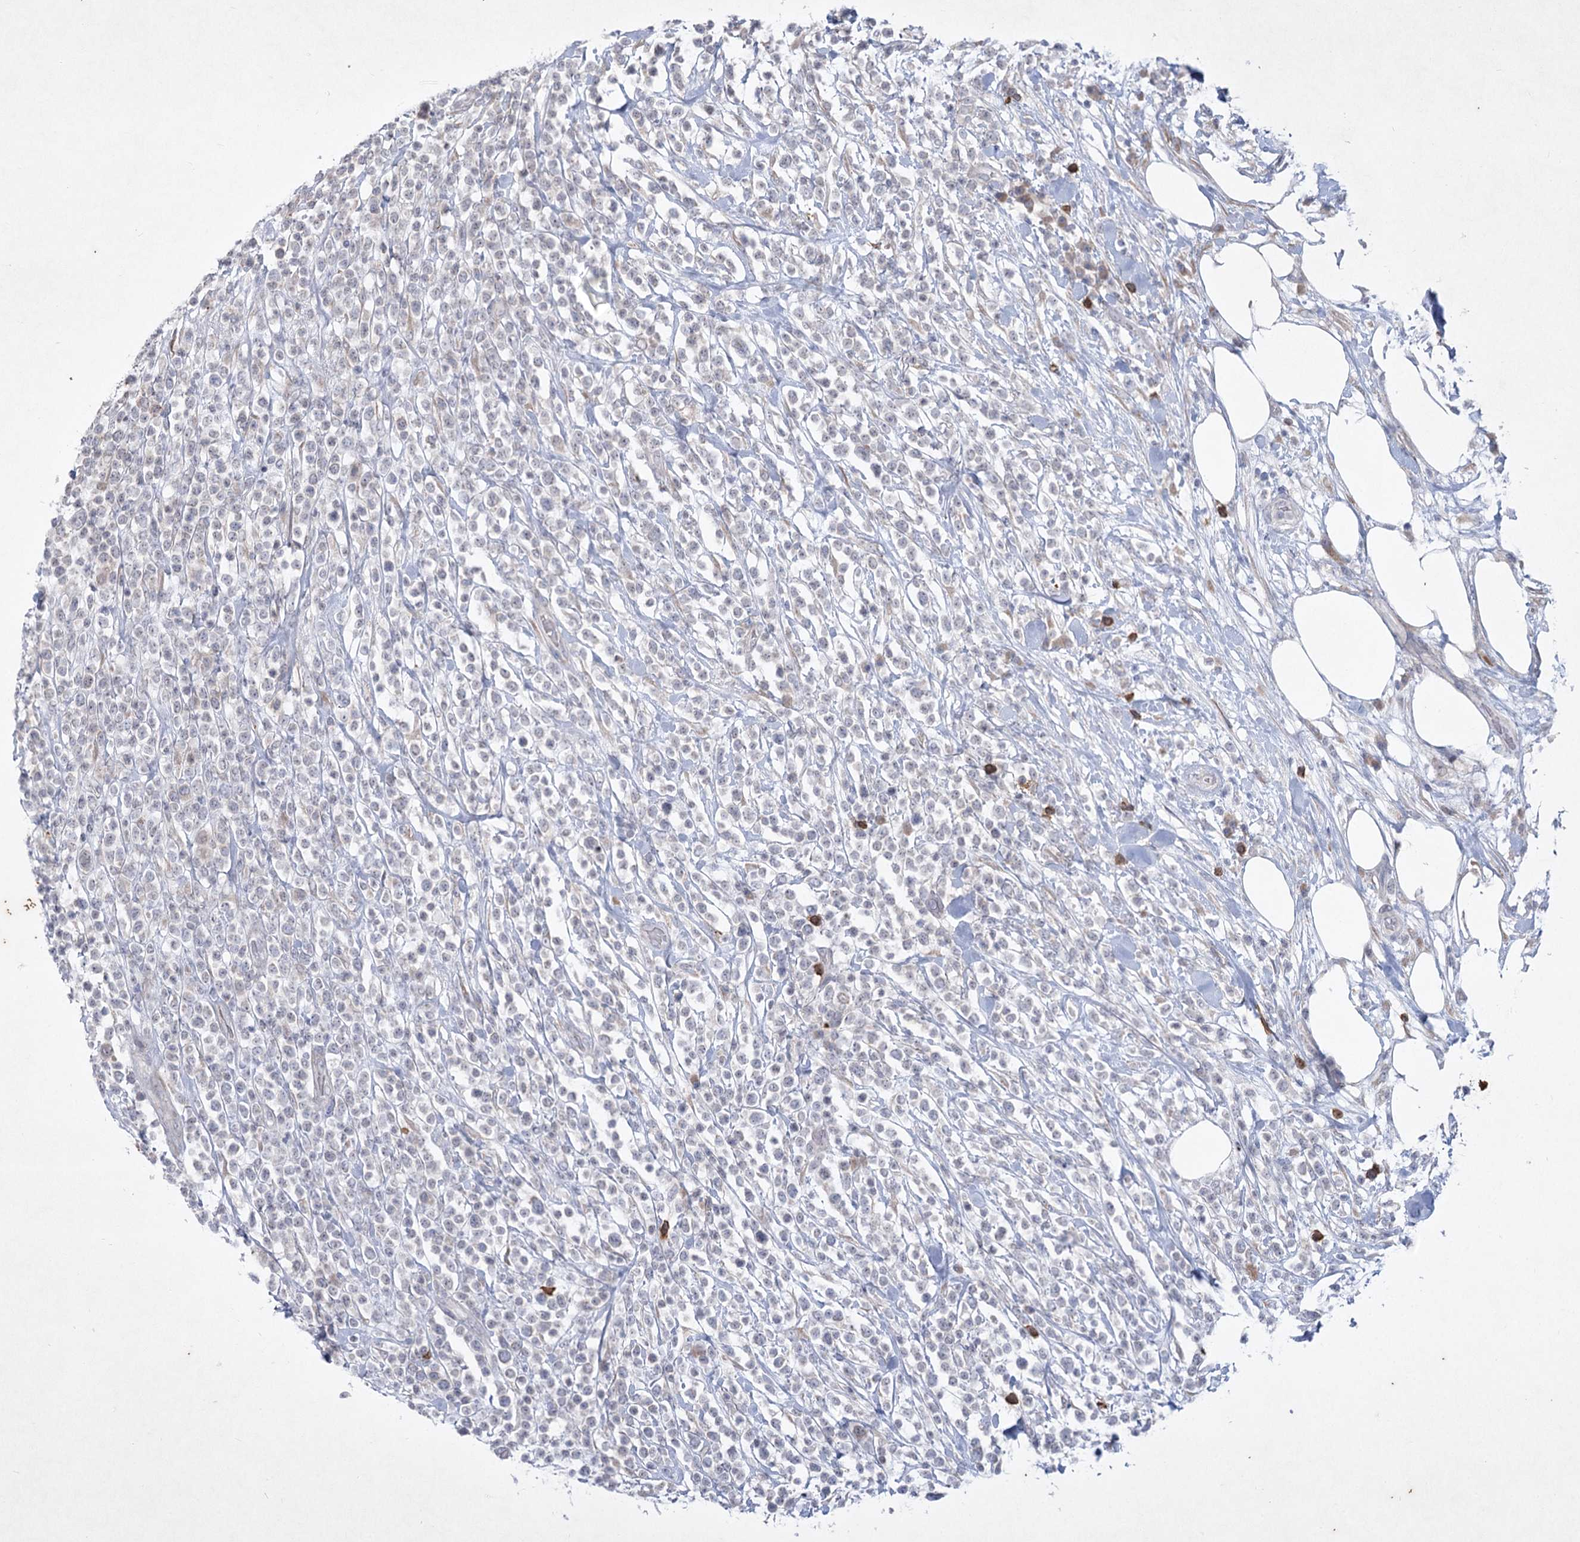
{"staining": {"intensity": "negative", "quantity": "none", "location": "none"}, "tissue": "lymphoma", "cell_type": "Tumor cells", "image_type": "cancer", "snomed": [{"axis": "morphology", "description": "Malignant lymphoma, non-Hodgkin's type, High grade"}, {"axis": "topography", "description": "Colon"}], "caption": "Human high-grade malignant lymphoma, non-Hodgkin's type stained for a protein using immunohistochemistry (IHC) shows no positivity in tumor cells.", "gene": "PLA2G12A", "patient": {"sex": "female", "age": 53}}